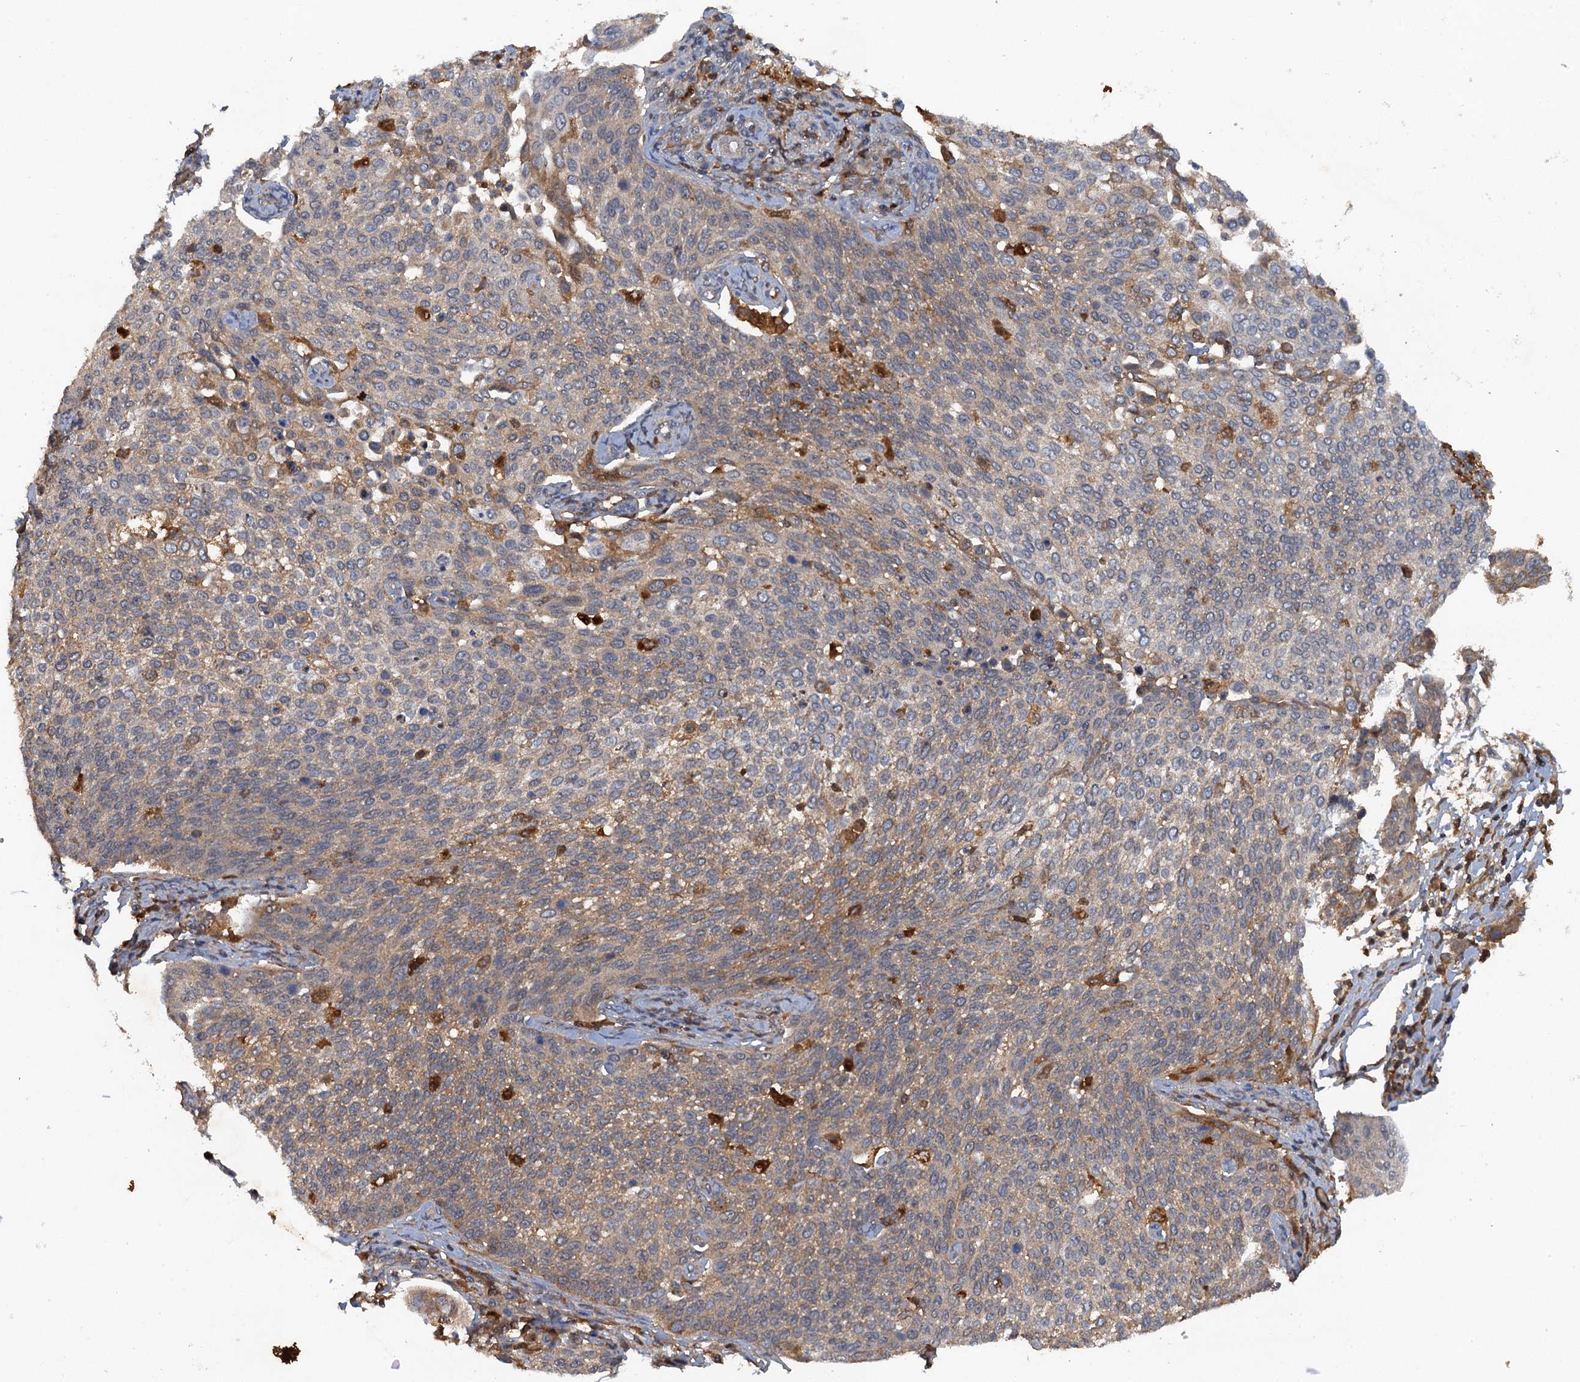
{"staining": {"intensity": "weak", "quantity": ">75%", "location": "cytoplasmic/membranous"}, "tissue": "cervical cancer", "cell_type": "Tumor cells", "image_type": "cancer", "snomed": [{"axis": "morphology", "description": "Squamous cell carcinoma, NOS"}, {"axis": "topography", "description": "Cervix"}], "caption": "High-power microscopy captured an immunohistochemistry photomicrograph of cervical cancer (squamous cell carcinoma), revealing weak cytoplasmic/membranous staining in approximately >75% of tumor cells.", "gene": "HAPLN3", "patient": {"sex": "female", "age": 34}}